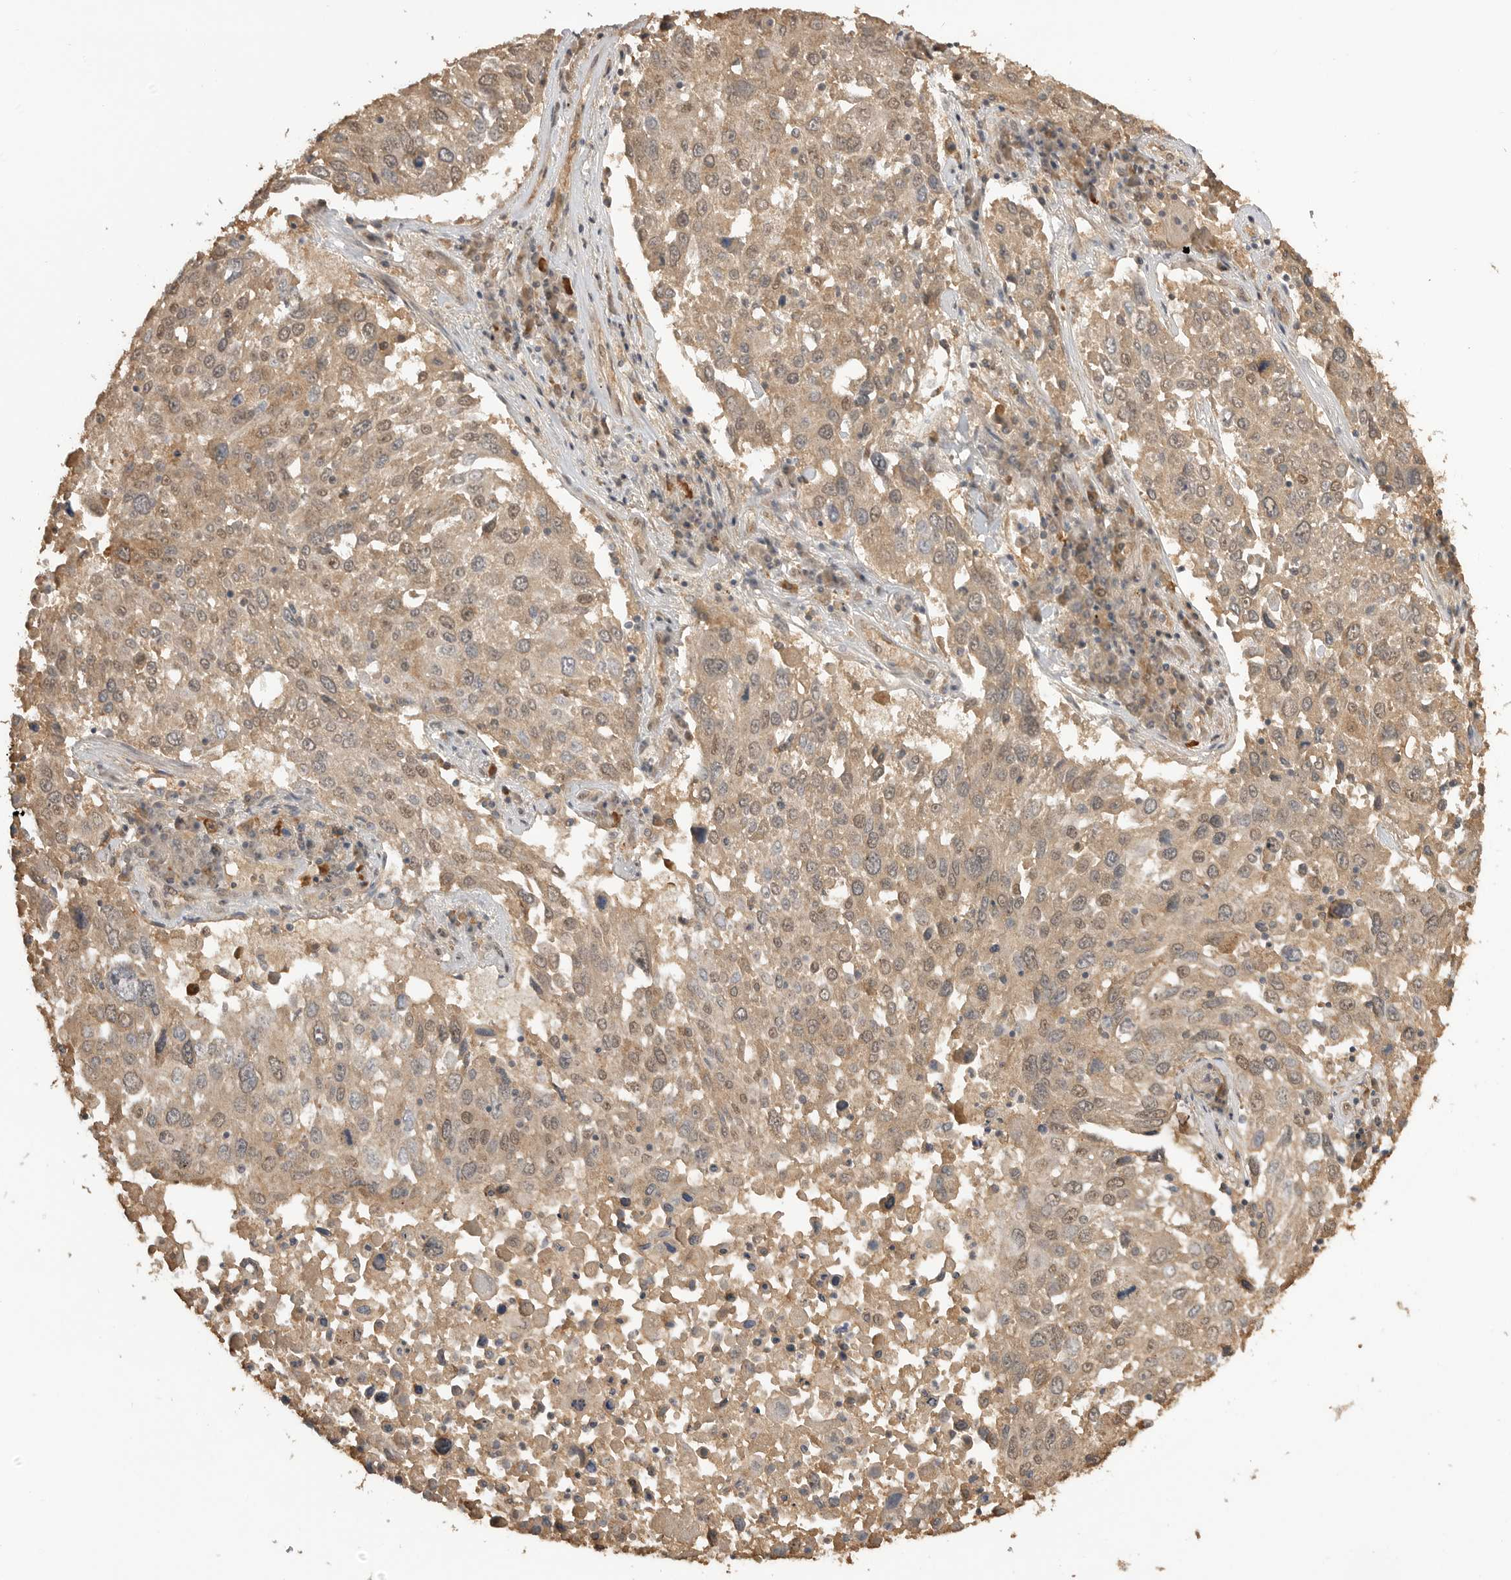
{"staining": {"intensity": "weak", "quantity": ">75%", "location": "cytoplasmic/membranous,nuclear"}, "tissue": "lung cancer", "cell_type": "Tumor cells", "image_type": "cancer", "snomed": [{"axis": "morphology", "description": "Squamous cell carcinoma, NOS"}, {"axis": "topography", "description": "Lung"}], "caption": "Brown immunohistochemical staining in human lung cancer demonstrates weak cytoplasmic/membranous and nuclear staining in about >75% of tumor cells.", "gene": "ASPSCR1", "patient": {"sex": "male", "age": 65}}